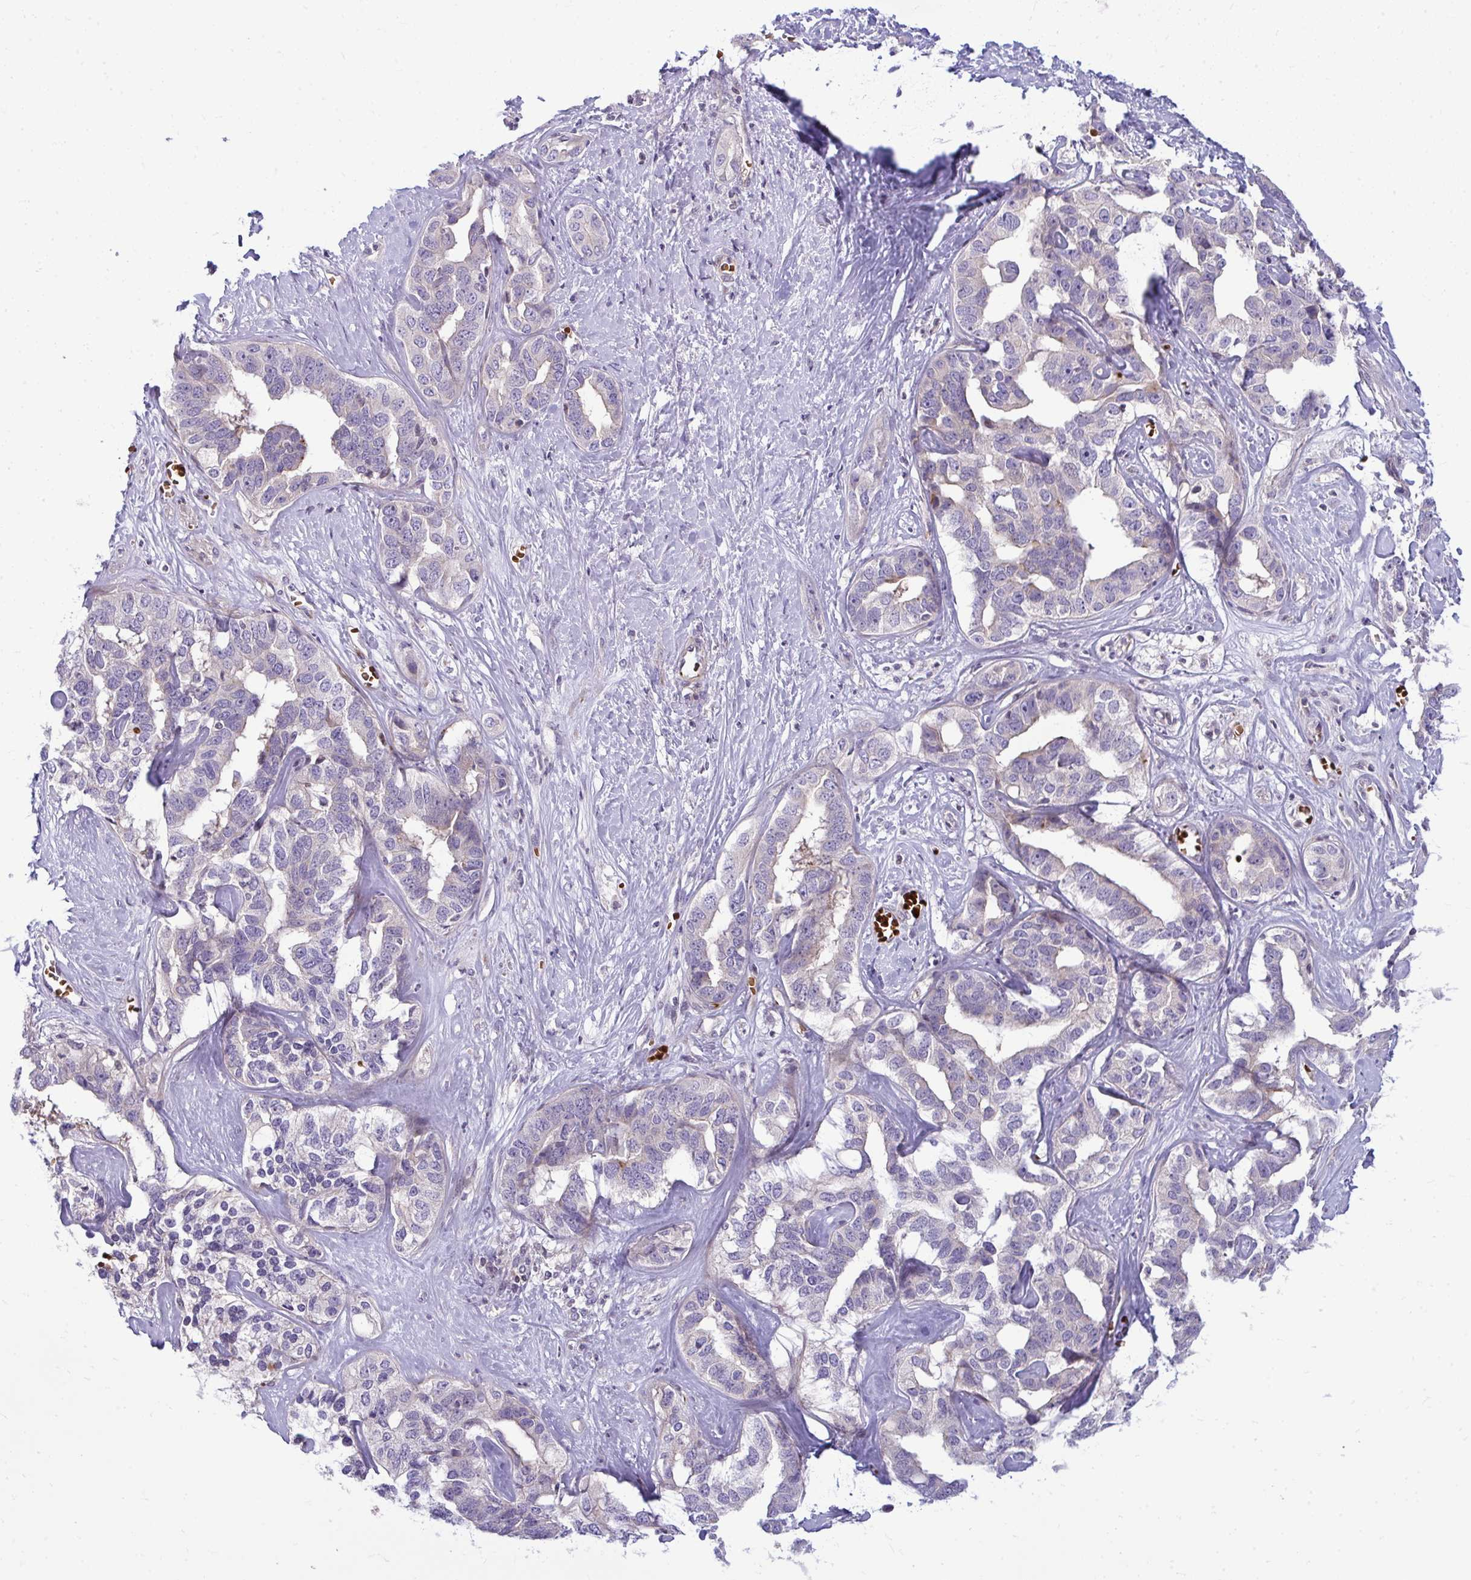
{"staining": {"intensity": "negative", "quantity": "none", "location": "none"}, "tissue": "liver cancer", "cell_type": "Tumor cells", "image_type": "cancer", "snomed": [{"axis": "morphology", "description": "Cholangiocarcinoma"}, {"axis": "topography", "description": "Liver"}], "caption": "Tumor cells show no significant protein positivity in cholangiocarcinoma (liver).", "gene": "SLC14A1", "patient": {"sex": "male", "age": 59}}